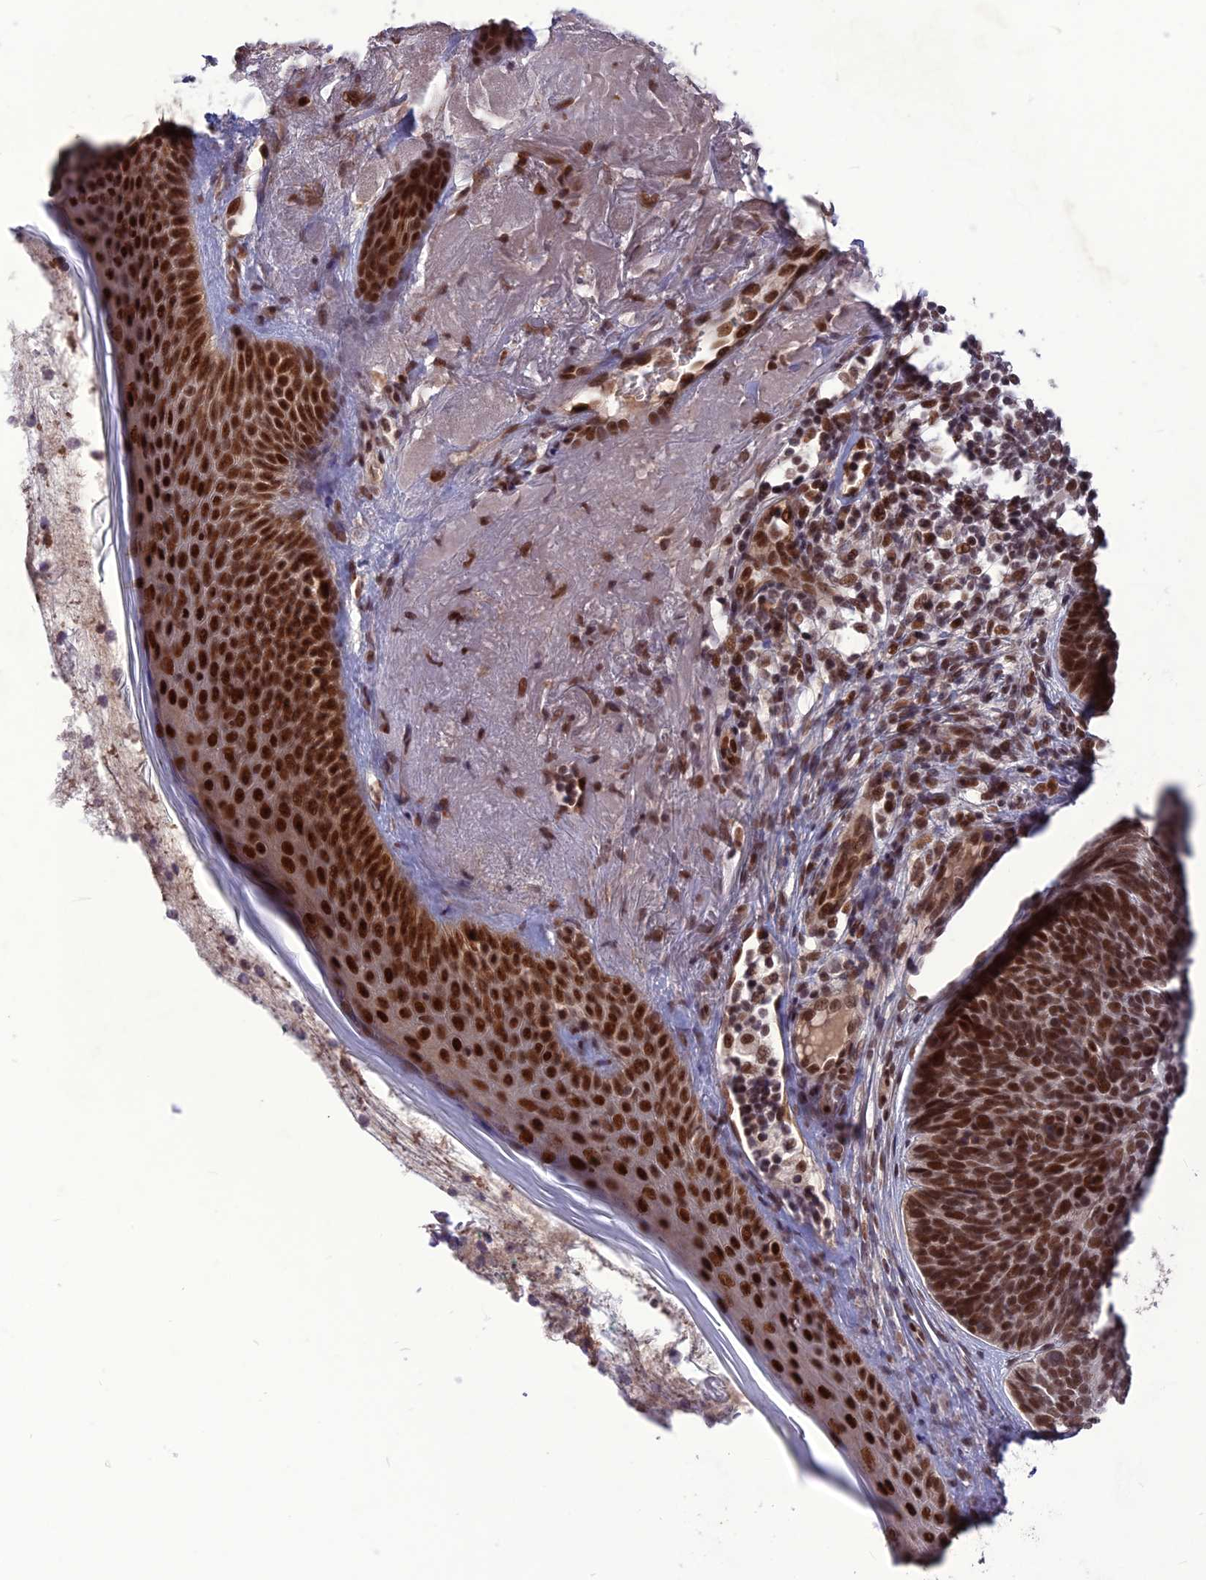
{"staining": {"intensity": "strong", "quantity": ">75%", "location": "nuclear"}, "tissue": "skin cancer", "cell_type": "Tumor cells", "image_type": "cancer", "snomed": [{"axis": "morphology", "description": "Normal tissue, NOS"}, {"axis": "morphology", "description": "Basal cell carcinoma"}, {"axis": "topography", "description": "Skin"}], "caption": "Skin basal cell carcinoma was stained to show a protein in brown. There is high levels of strong nuclear expression in about >75% of tumor cells.", "gene": "DIS3", "patient": {"sex": "male", "age": 66}}